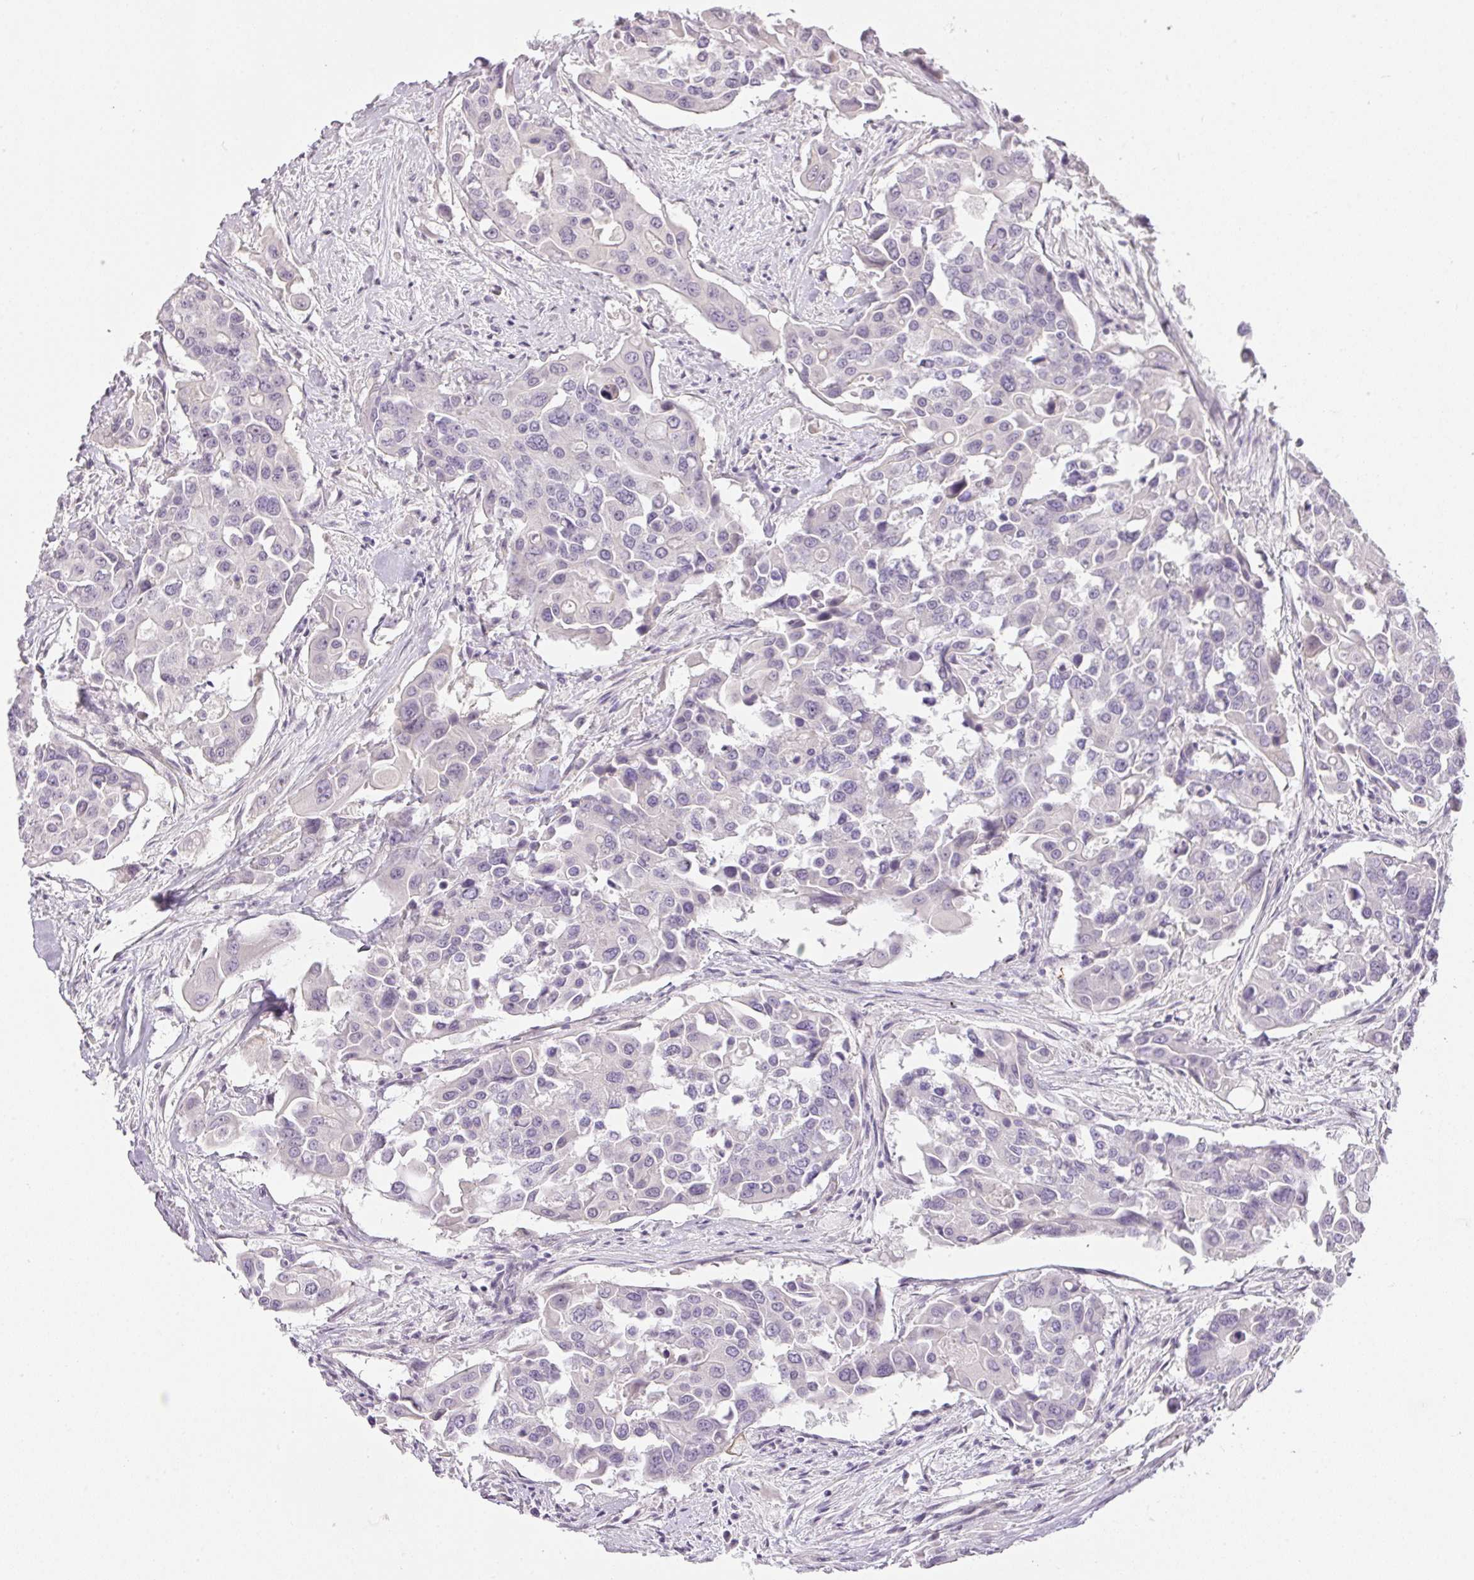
{"staining": {"intensity": "negative", "quantity": "none", "location": "none"}, "tissue": "colorectal cancer", "cell_type": "Tumor cells", "image_type": "cancer", "snomed": [{"axis": "morphology", "description": "Adenocarcinoma, NOS"}, {"axis": "topography", "description": "Colon"}], "caption": "The image displays no significant positivity in tumor cells of adenocarcinoma (colorectal).", "gene": "RAX2", "patient": {"sex": "male", "age": 77}}